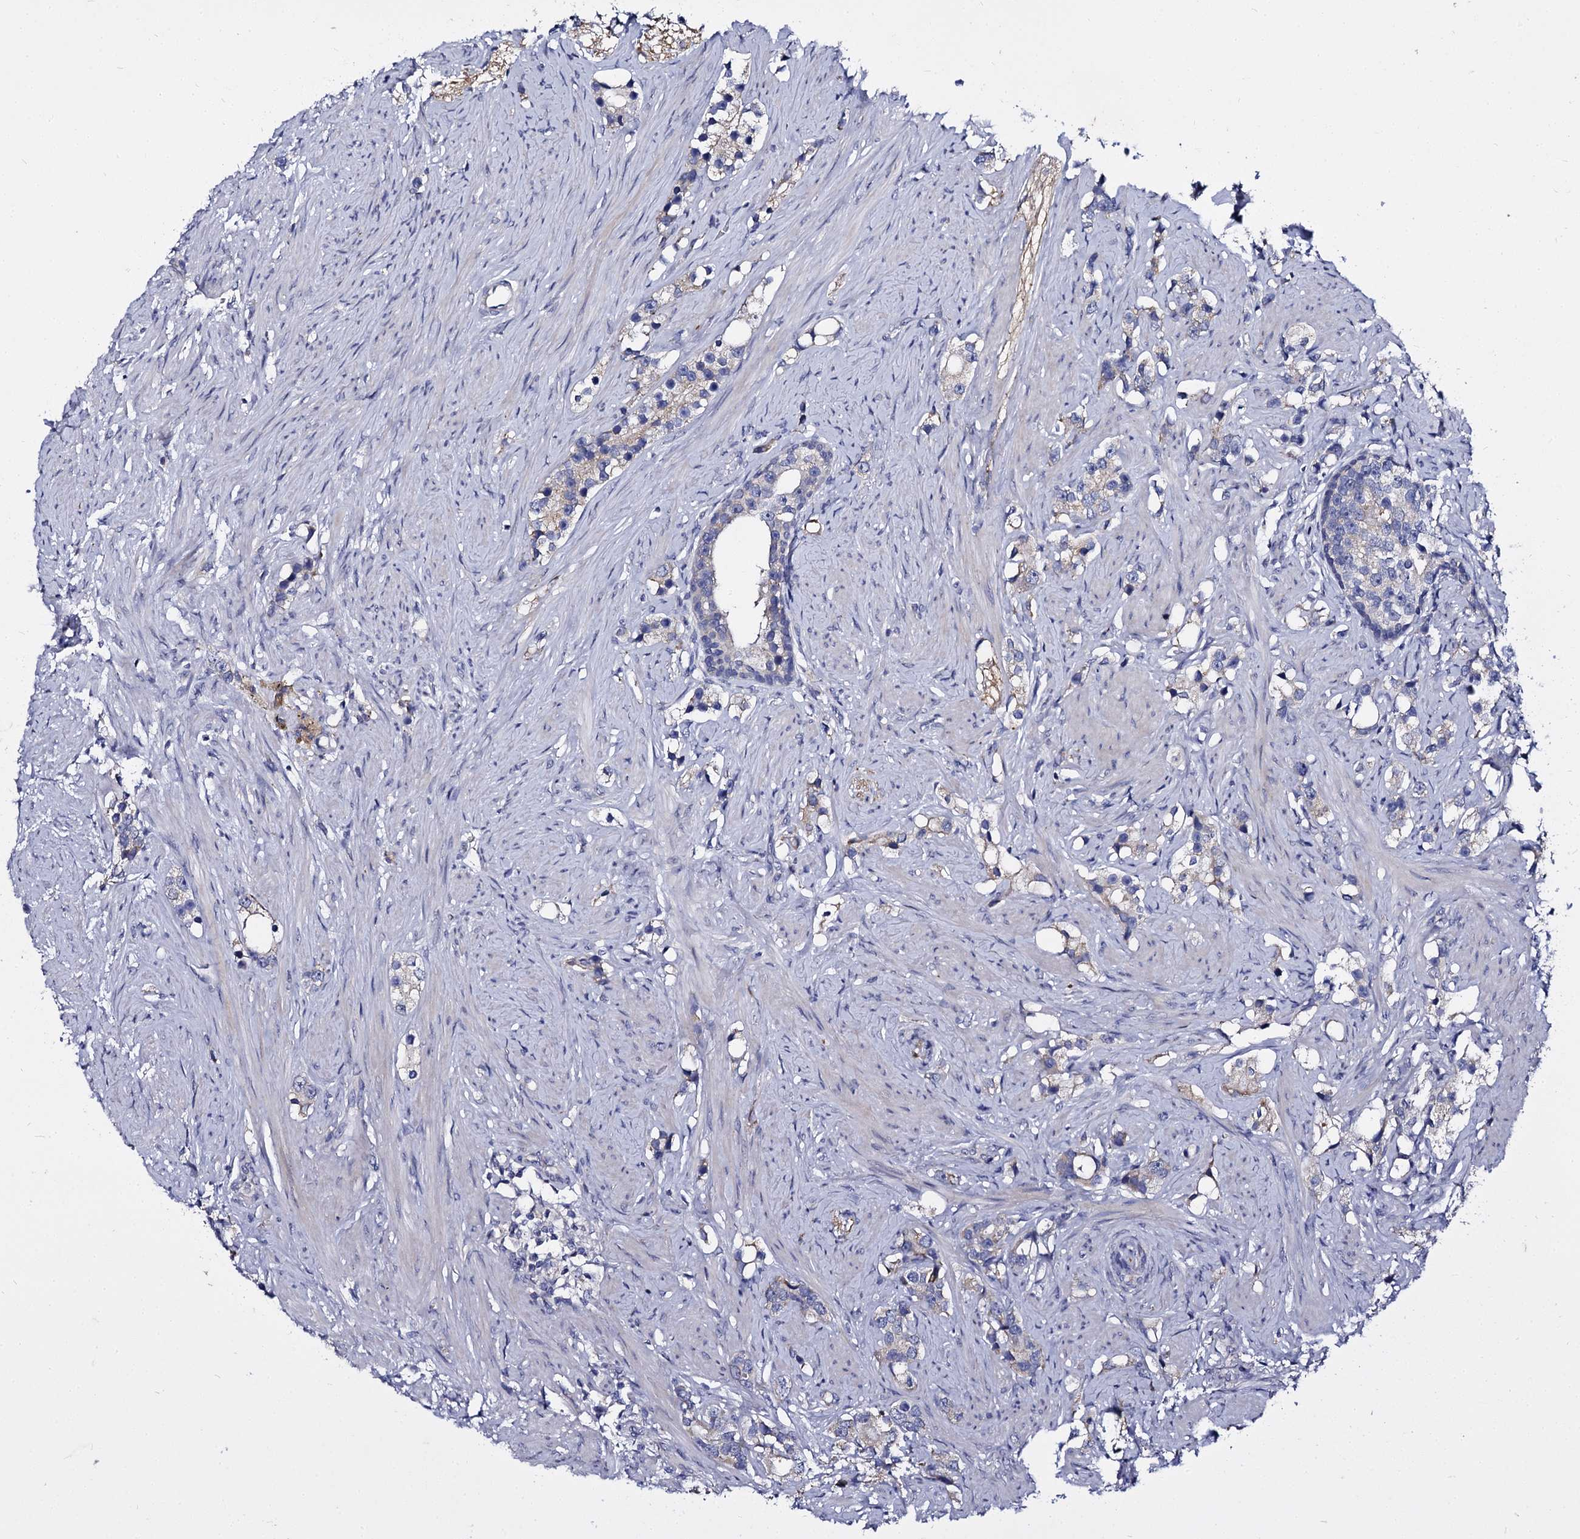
{"staining": {"intensity": "negative", "quantity": "none", "location": "none"}, "tissue": "prostate cancer", "cell_type": "Tumor cells", "image_type": "cancer", "snomed": [{"axis": "morphology", "description": "Adenocarcinoma, High grade"}, {"axis": "topography", "description": "Prostate"}], "caption": "There is no significant staining in tumor cells of adenocarcinoma (high-grade) (prostate).", "gene": "PANX2", "patient": {"sex": "male", "age": 63}}